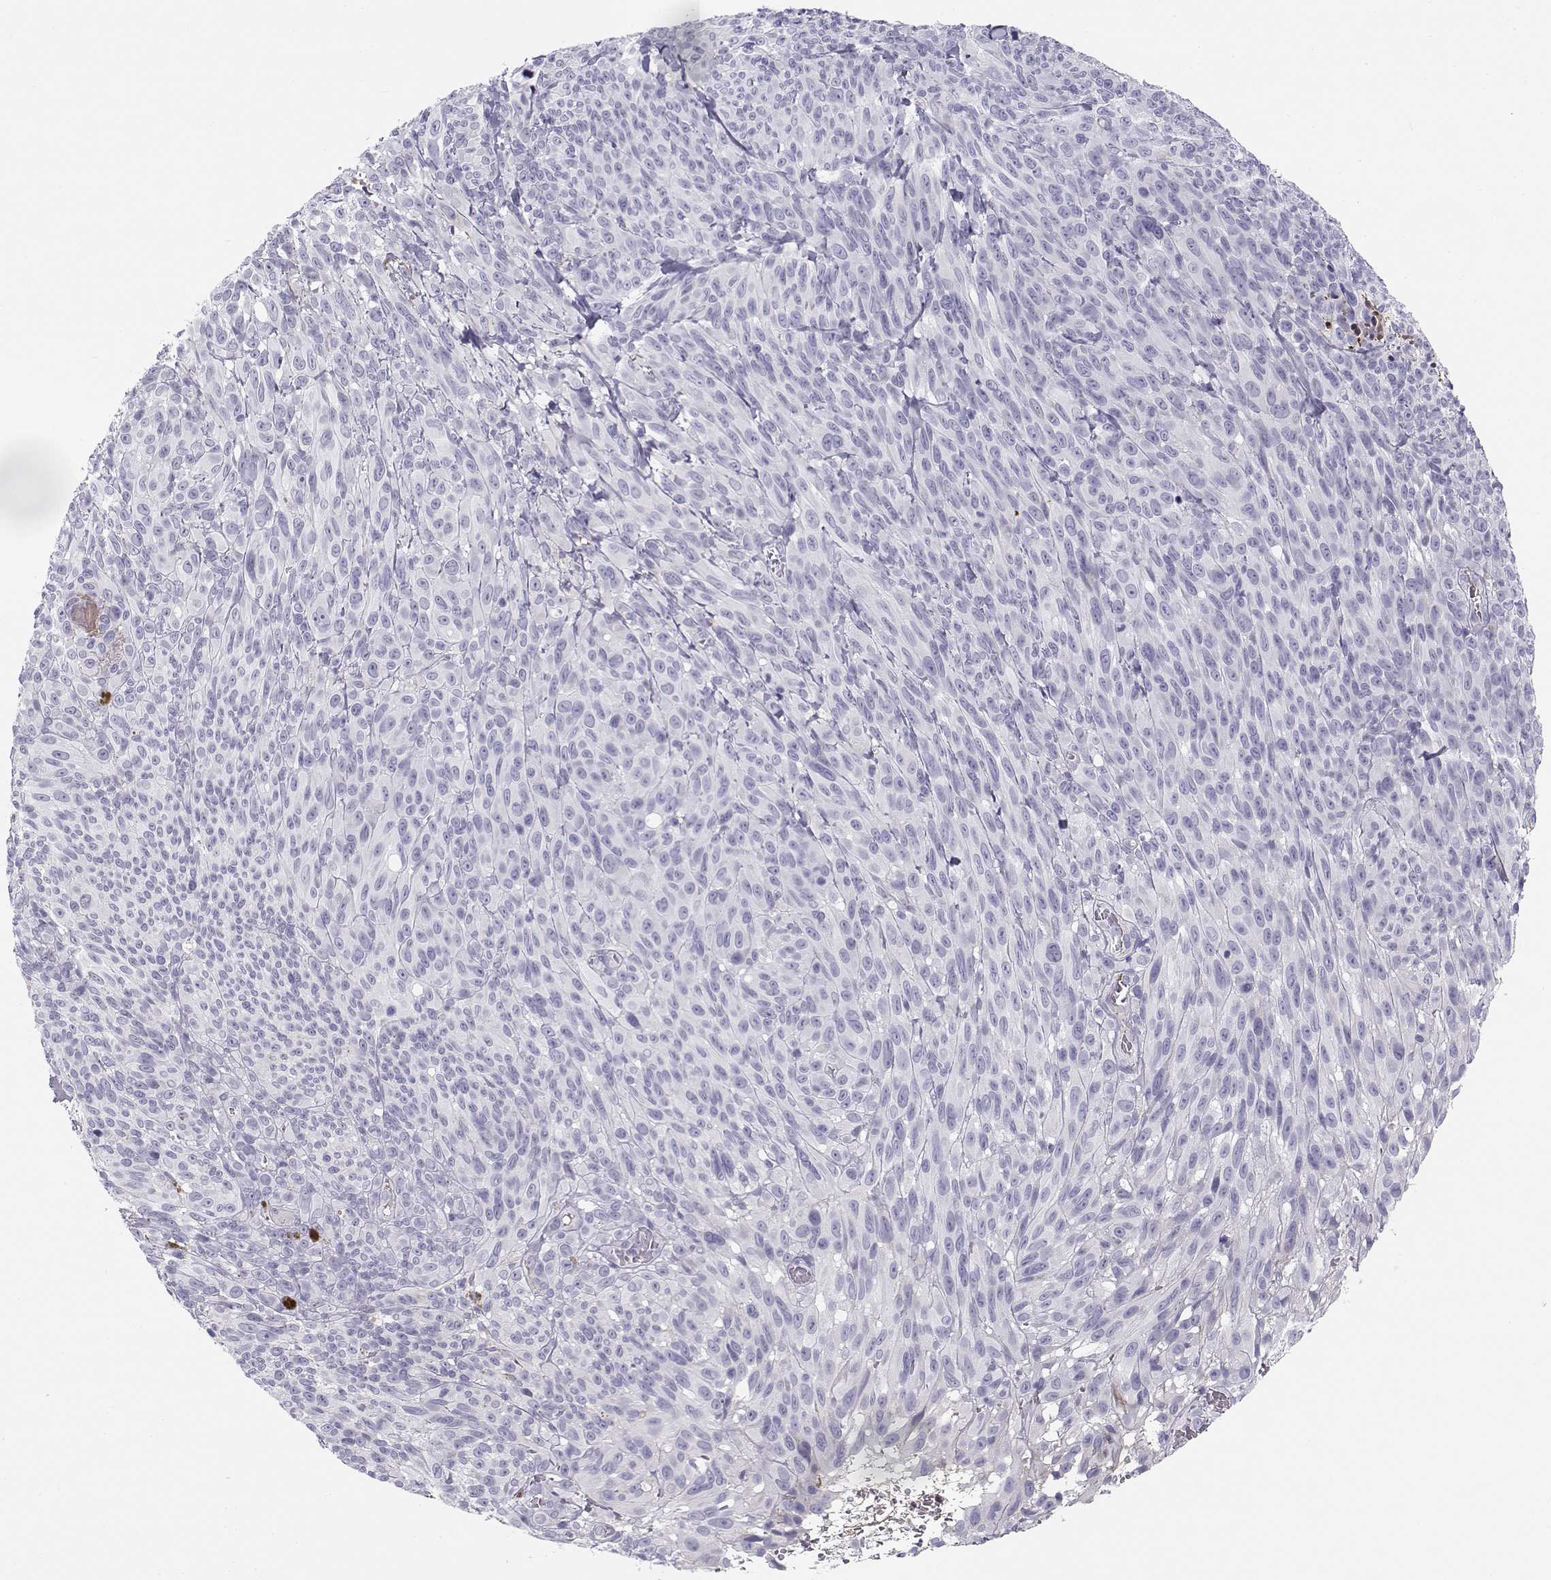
{"staining": {"intensity": "negative", "quantity": "none", "location": "none"}, "tissue": "melanoma", "cell_type": "Tumor cells", "image_type": "cancer", "snomed": [{"axis": "morphology", "description": "Malignant melanoma, NOS"}, {"axis": "topography", "description": "Skin"}], "caption": "This is a micrograph of immunohistochemistry (IHC) staining of melanoma, which shows no expression in tumor cells.", "gene": "CREB3L3", "patient": {"sex": "male", "age": 83}}